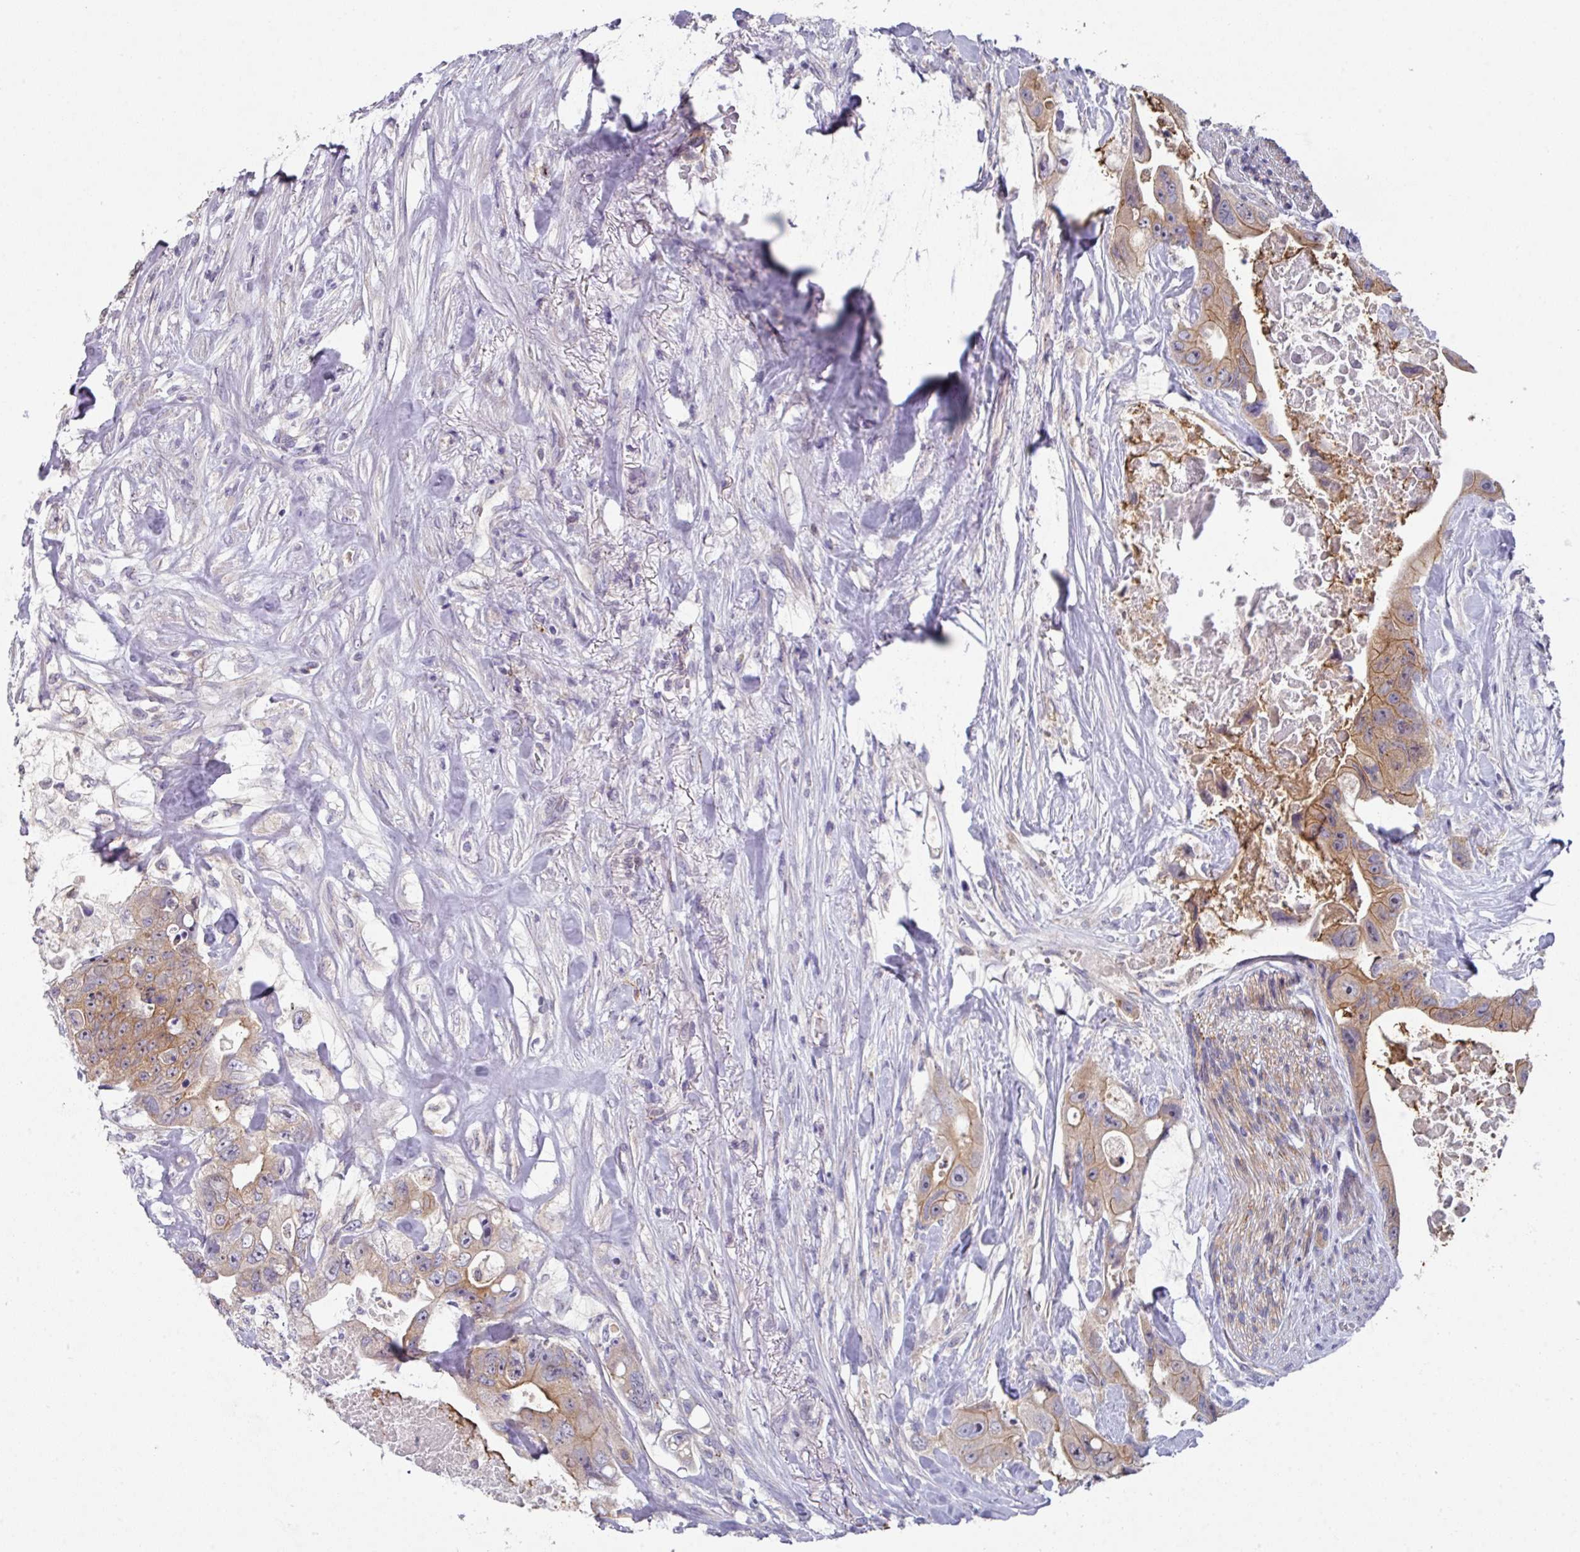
{"staining": {"intensity": "moderate", "quantity": ">75%", "location": "cytoplasmic/membranous"}, "tissue": "colorectal cancer", "cell_type": "Tumor cells", "image_type": "cancer", "snomed": [{"axis": "morphology", "description": "Adenocarcinoma, NOS"}, {"axis": "topography", "description": "Colon"}], "caption": "Colorectal adenocarcinoma stained for a protein demonstrates moderate cytoplasmic/membranous positivity in tumor cells. (Stains: DAB in brown, nuclei in blue, Microscopy: brightfield microscopy at high magnification).", "gene": "DCAF12L2", "patient": {"sex": "female", "age": 46}}